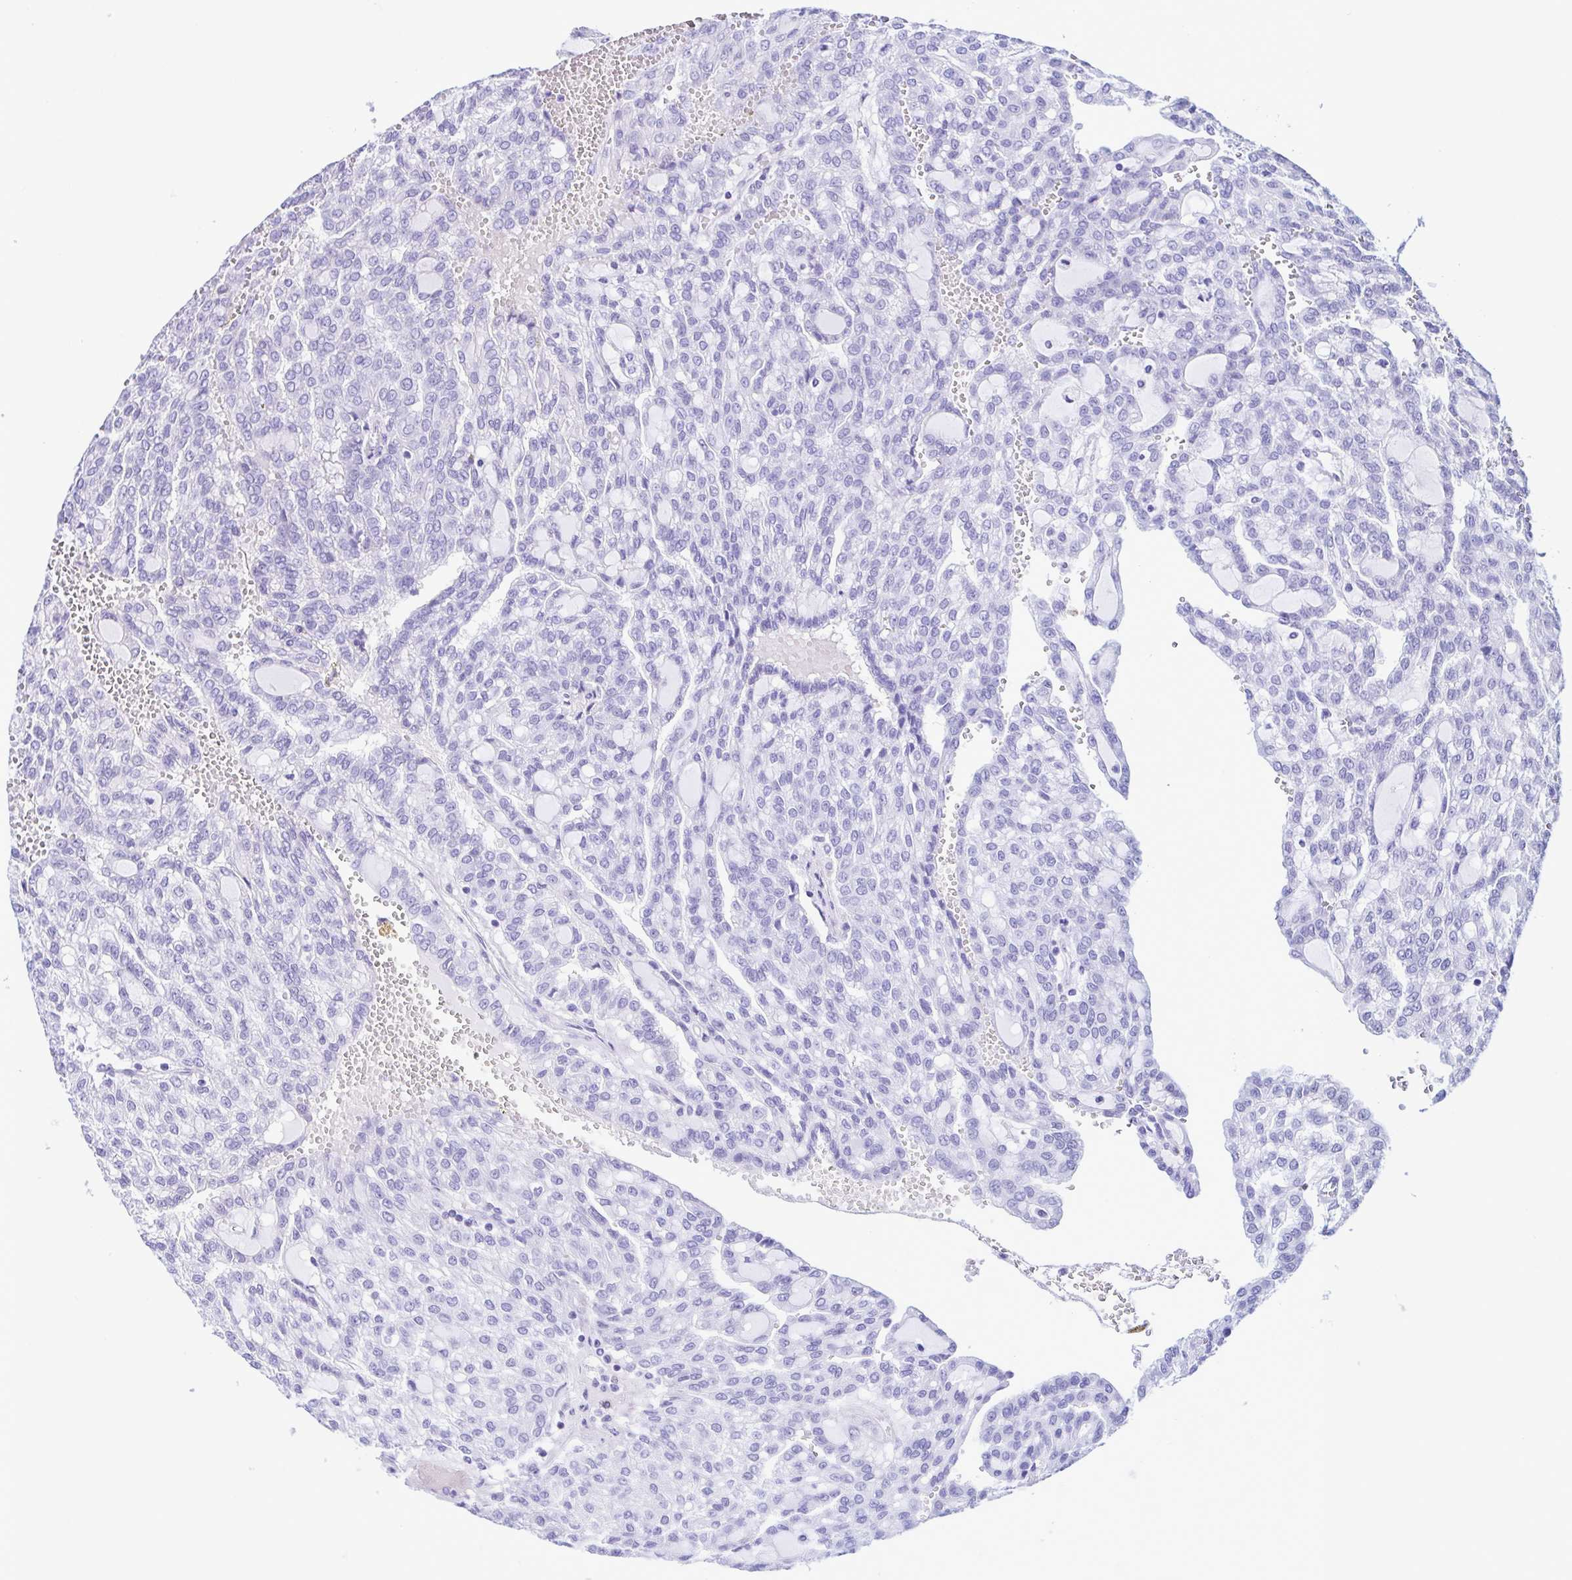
{"staining": {"intensity": "negative", "quantity": "none", "location": "none"}, "tissue": "renal cancer", "cell_type": "Tumor cells", "image_type": "cancer", "snomed": [{"axis": "morphology", "description": "Adenocarcinoma, NOS"}, {"axis": "topography", "description": "Kidney"}], "caption": "Immunohistochemical staining of renal cancer reveals no significant expression in tumor cells.", "gene": "CYP11B1", "patient": {"sex": "male", "age": 63}}